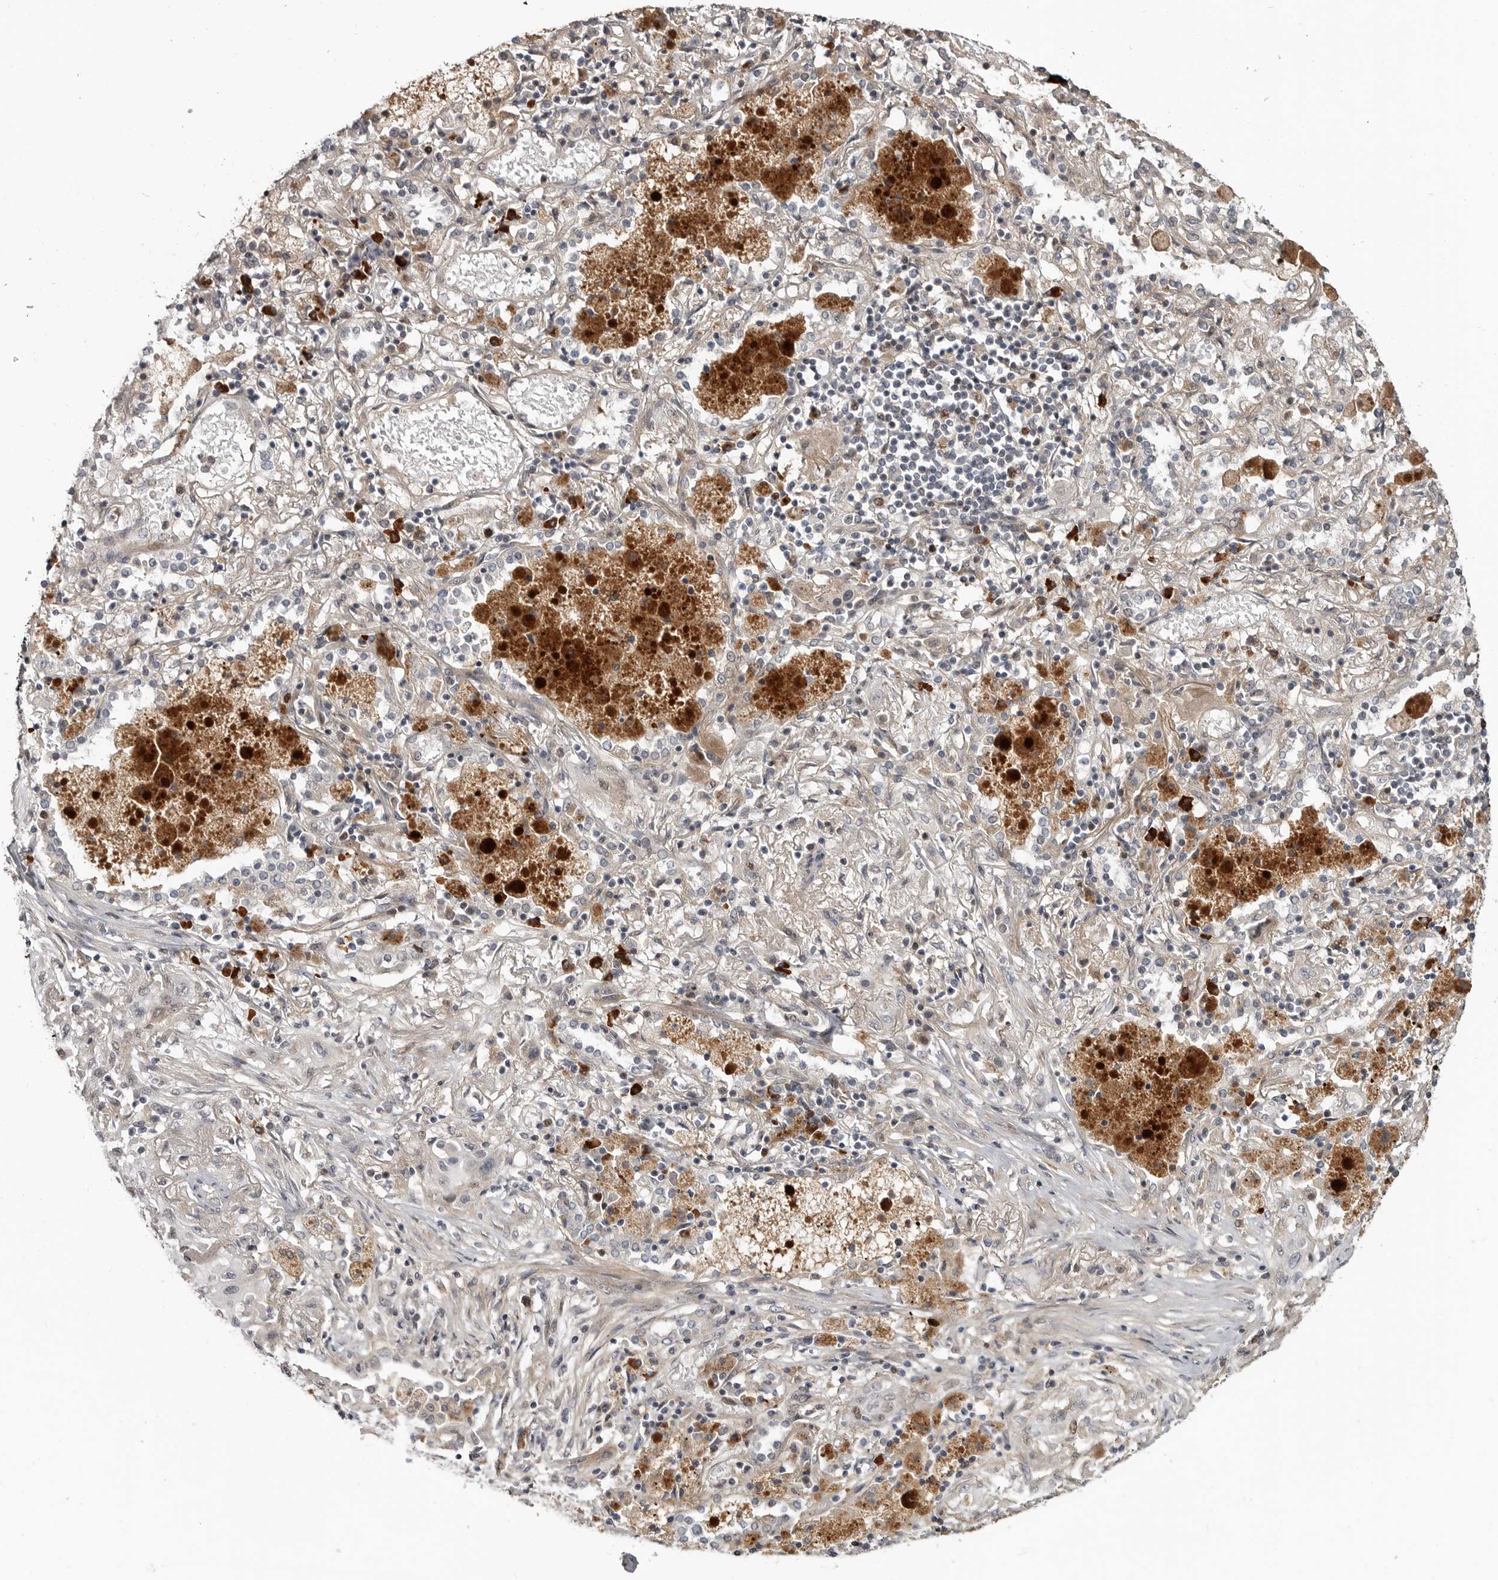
{"staining": {"intensity": "weak", "quantity": "<25%", "location": "cytoplasmic/membranous,nuclear"}, "tissue": "lung cancer", "cell_type": "Tumor cells", "image_type": "cancer", "snomed": [{"axis": "morphology", "description": "Squamous cell carcinoma, NOS"}, {"axis": "topography", "description": "Lung"}], "caption": "DAB (3,3'-diaminobenzidine) immunohistochemical staining of human squamous cell carcinoma (lung) displays no significant staining in tumor cells.", "gene": "ZNF277", "patient": {"sex": "female", "age": 47}}